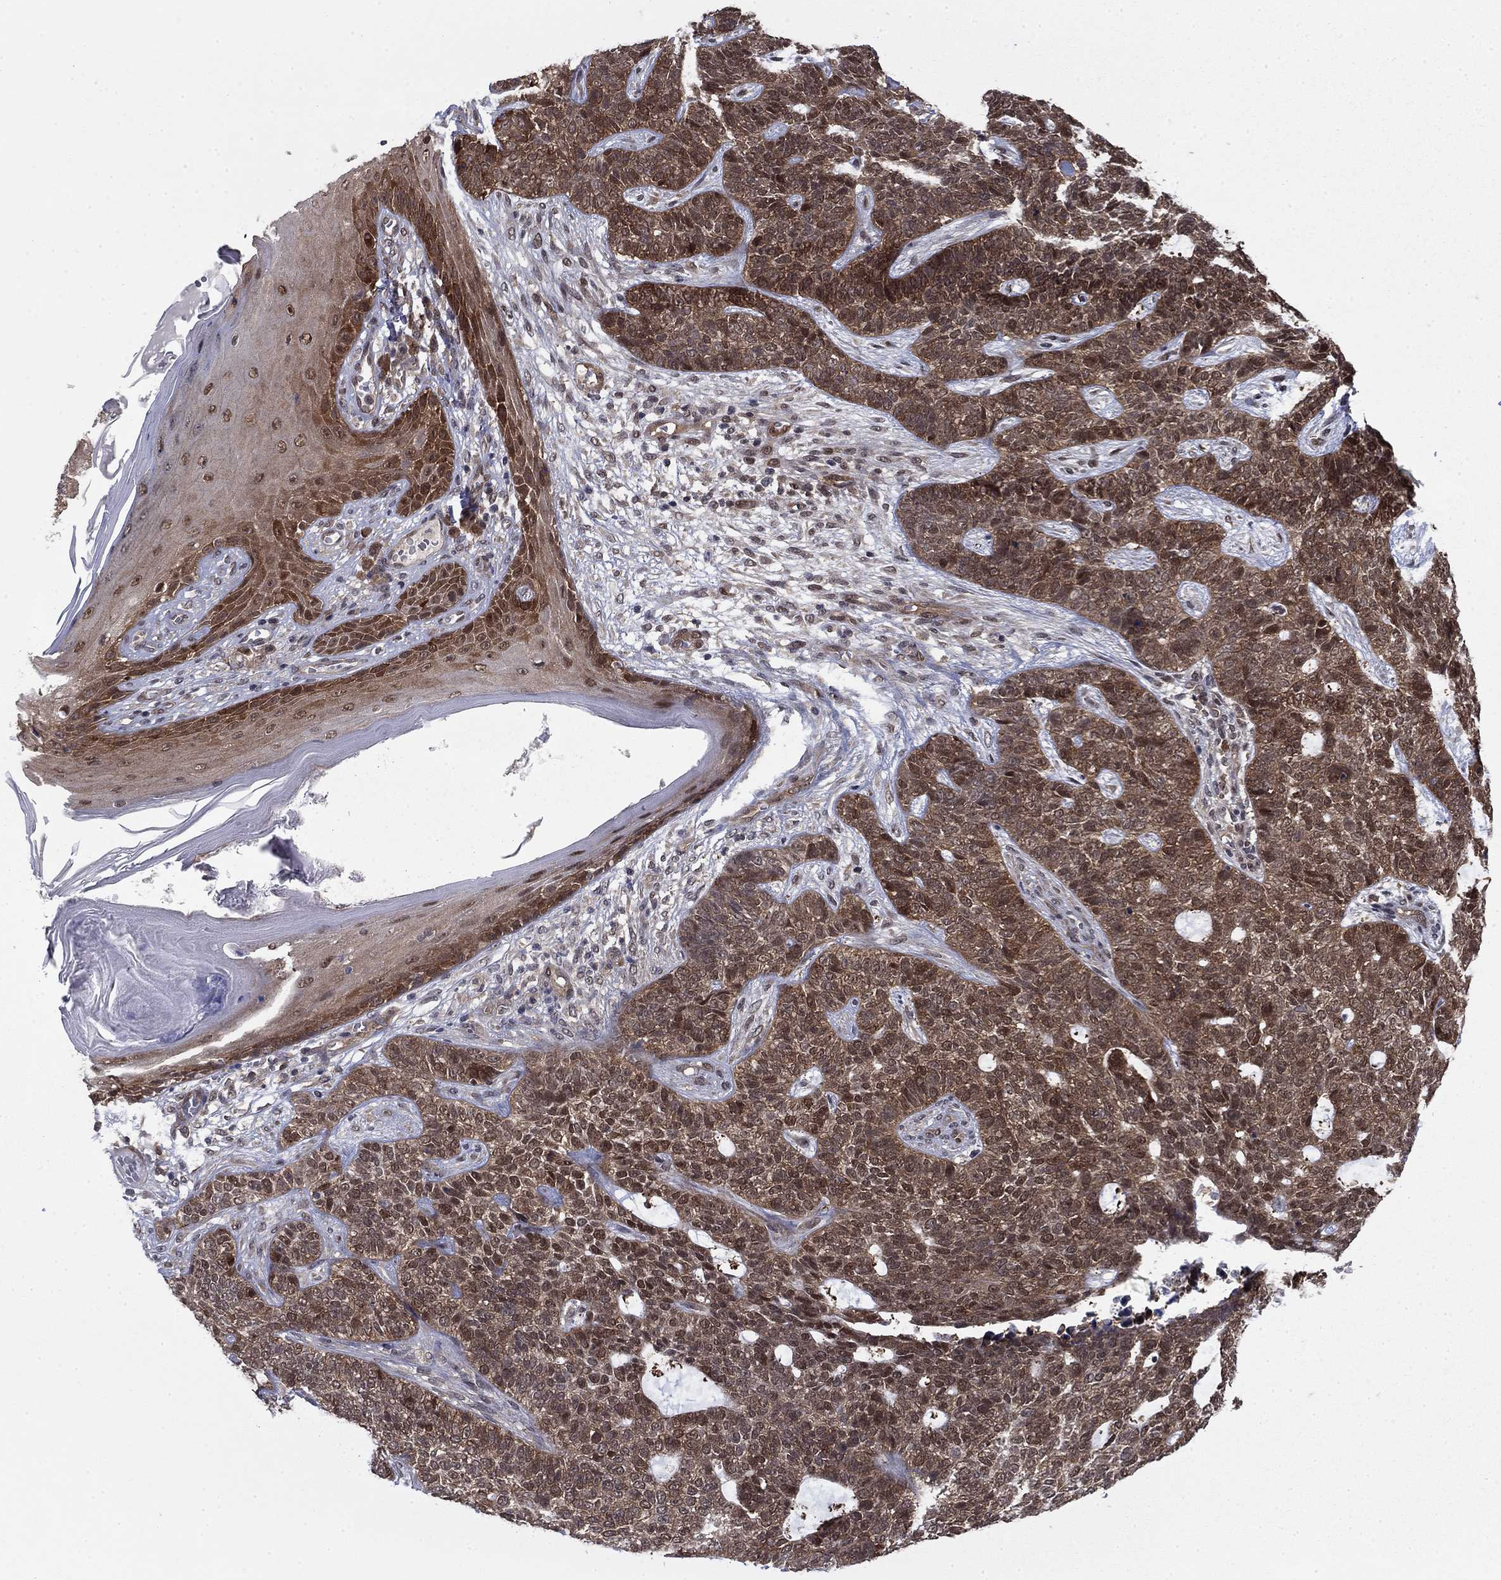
{"staining": {"intensity": "moderate", "quantity": ">75%", "location": "cytoplasmic/membranous"}, "tissue": "skin cancer", "cell_type": "Tumor cells", "image_type": "cancer", "snomed": [{"axis": "morphology", "description": "Basal cell carcinoma"}, {"axis": "topography", "description": "Skin"}], "caption": "Immunohistochemistry (IHC) of human basal cell carcinoma (skin) demonstrates medium levels of moderate cytoplasmic/membranous positivity in approximately >75% of tumor cells. Nuclei are stained in blue.", "gene": "FKBP4", "patient": {"sex": "female", "age": 69}}